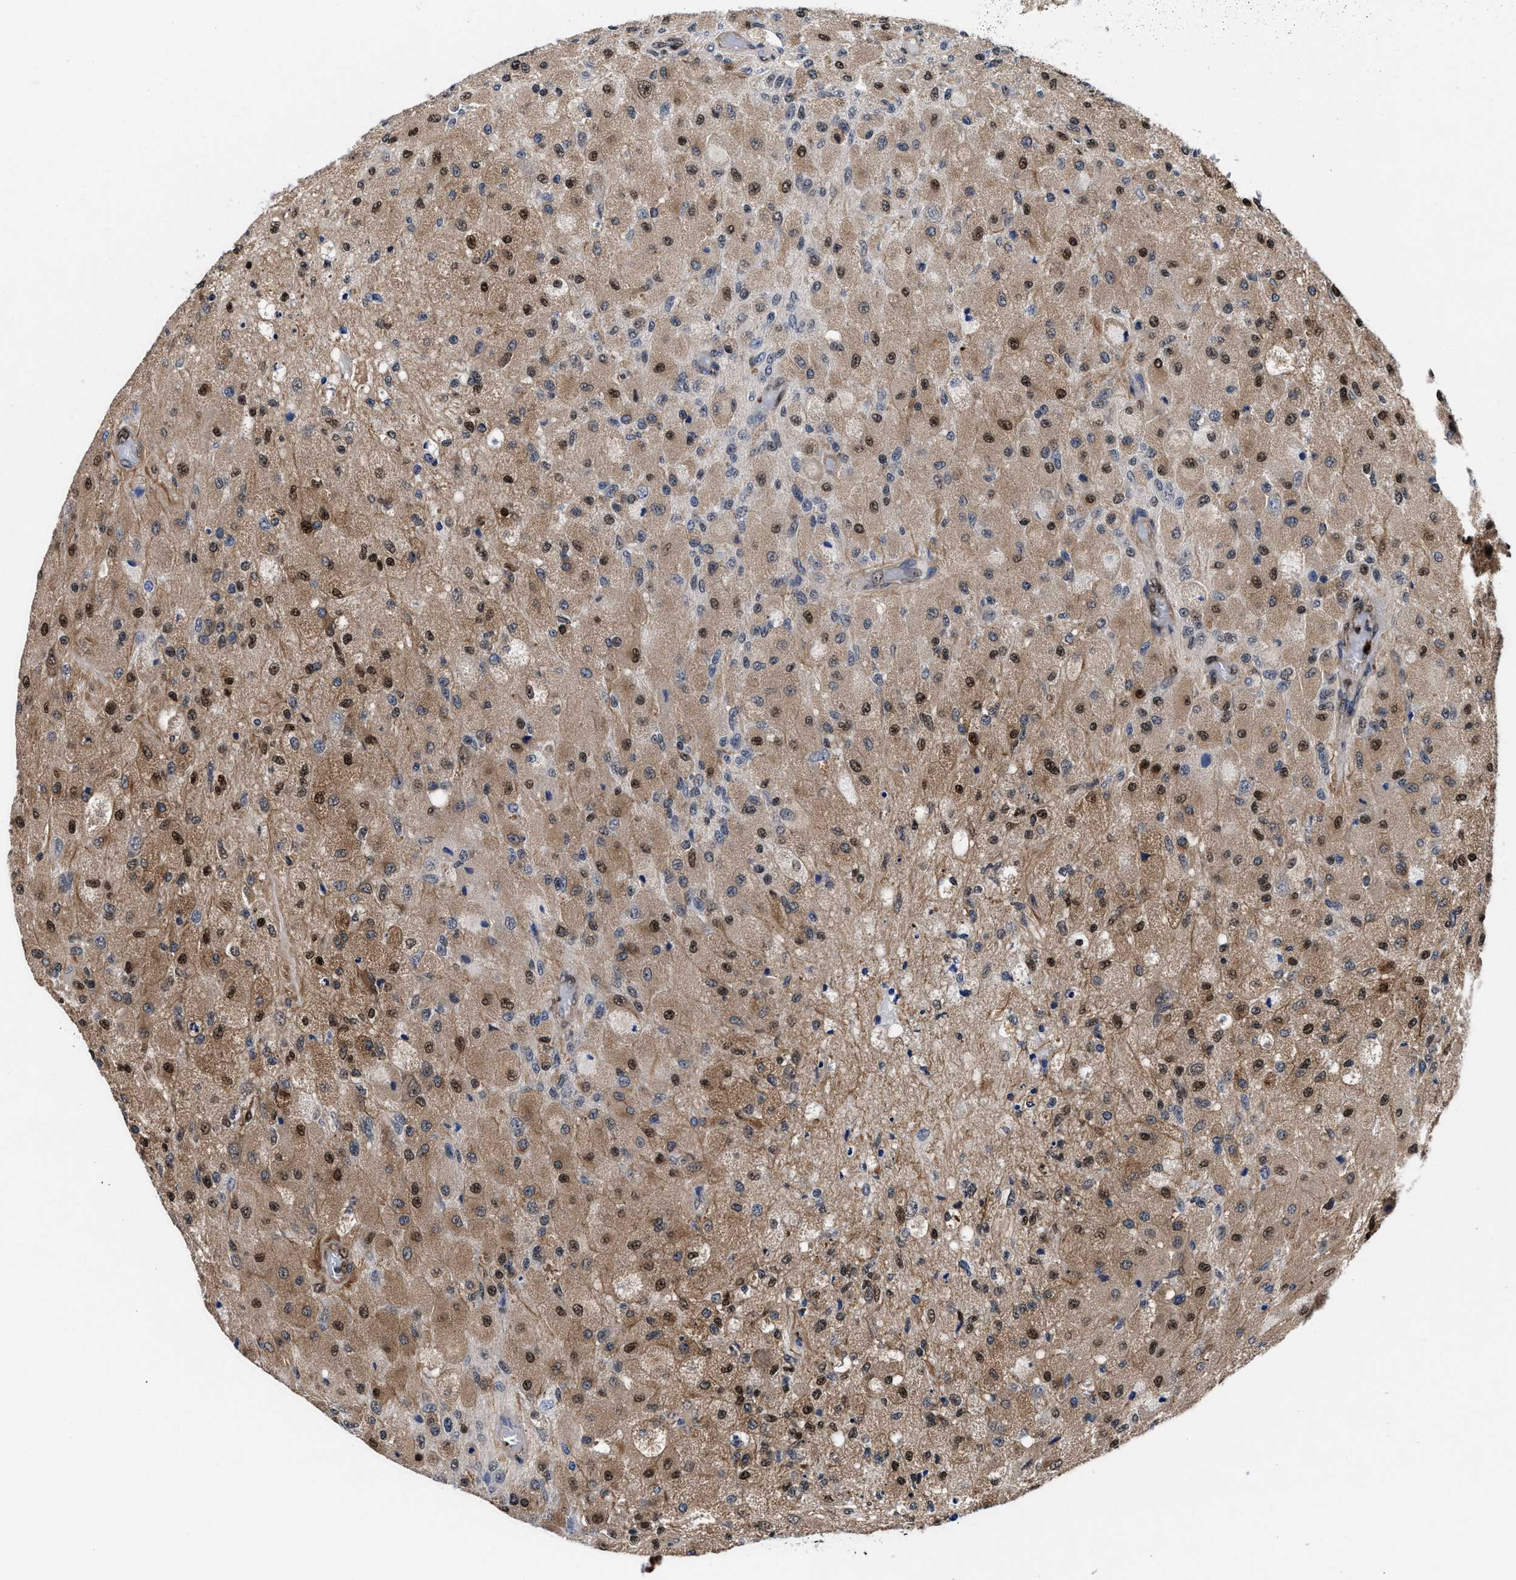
{"staining": {"intensity": "moderate", "quantity": ">75%", "location": "cytoplasmic/membranous,nuclear"}, "tissue": "glioma", "cell_type": "Tumor cells", "image_type": "cancer", "snomed": [{"axis": "morphology", "description": "Normal tissue, NOS"}, {"axis": "morphology", "description": "Glioma, malignant, High grade"}, {"axis": "topography", "description": "Cerebral cortex"}], "caption": "Glioma was stained to show a protein in brown. There is medium levels of moderate cytoplasmic/membranous and nuclear positivity in about >75% of tumor cells. The protein is shown in brown color, while the nuclei are stained blue.", "gene": "ACLY", "patient": {"sex": "male", "age": 77}}